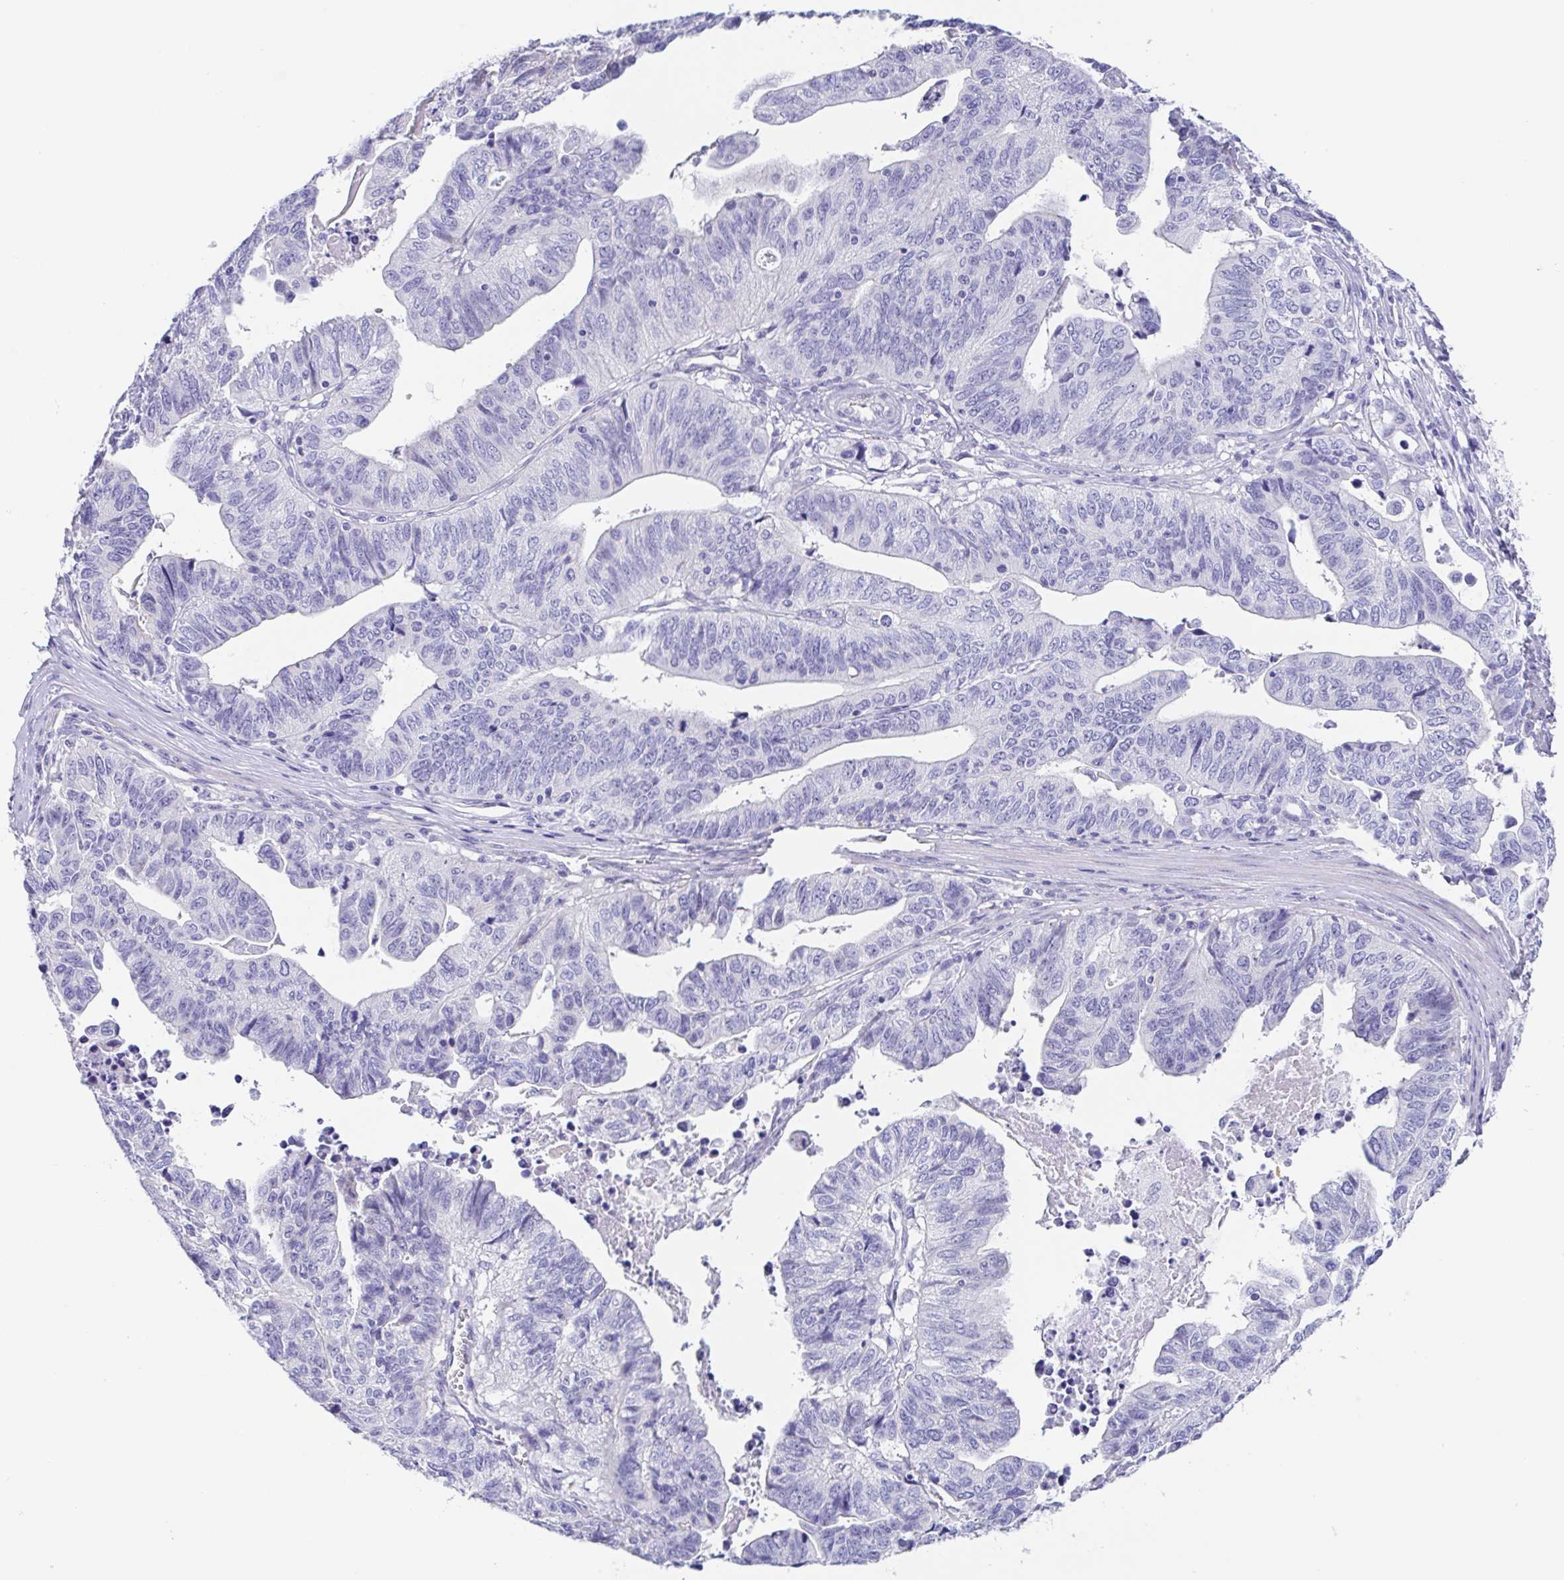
{"staining": {"intensity": "negative", "quantity": "none", "location": "none"}, "tissue": "stomach cancer", "cell_type": "Tumor cells", "image_type": "cancer", "snomed": [{"axis": "morphology", "description": "Adenocarcinoma, NOS"}, {"axis": "topography", "description": "Stomach, upper"}], "caption": "High power microscopy image of an immunohistochemistry photomicrograph of stomach cancer, revealing no significant positivity in tumor cells.", "gene": "MUCL3", "patient": {"sex": "female", "age": 67}}